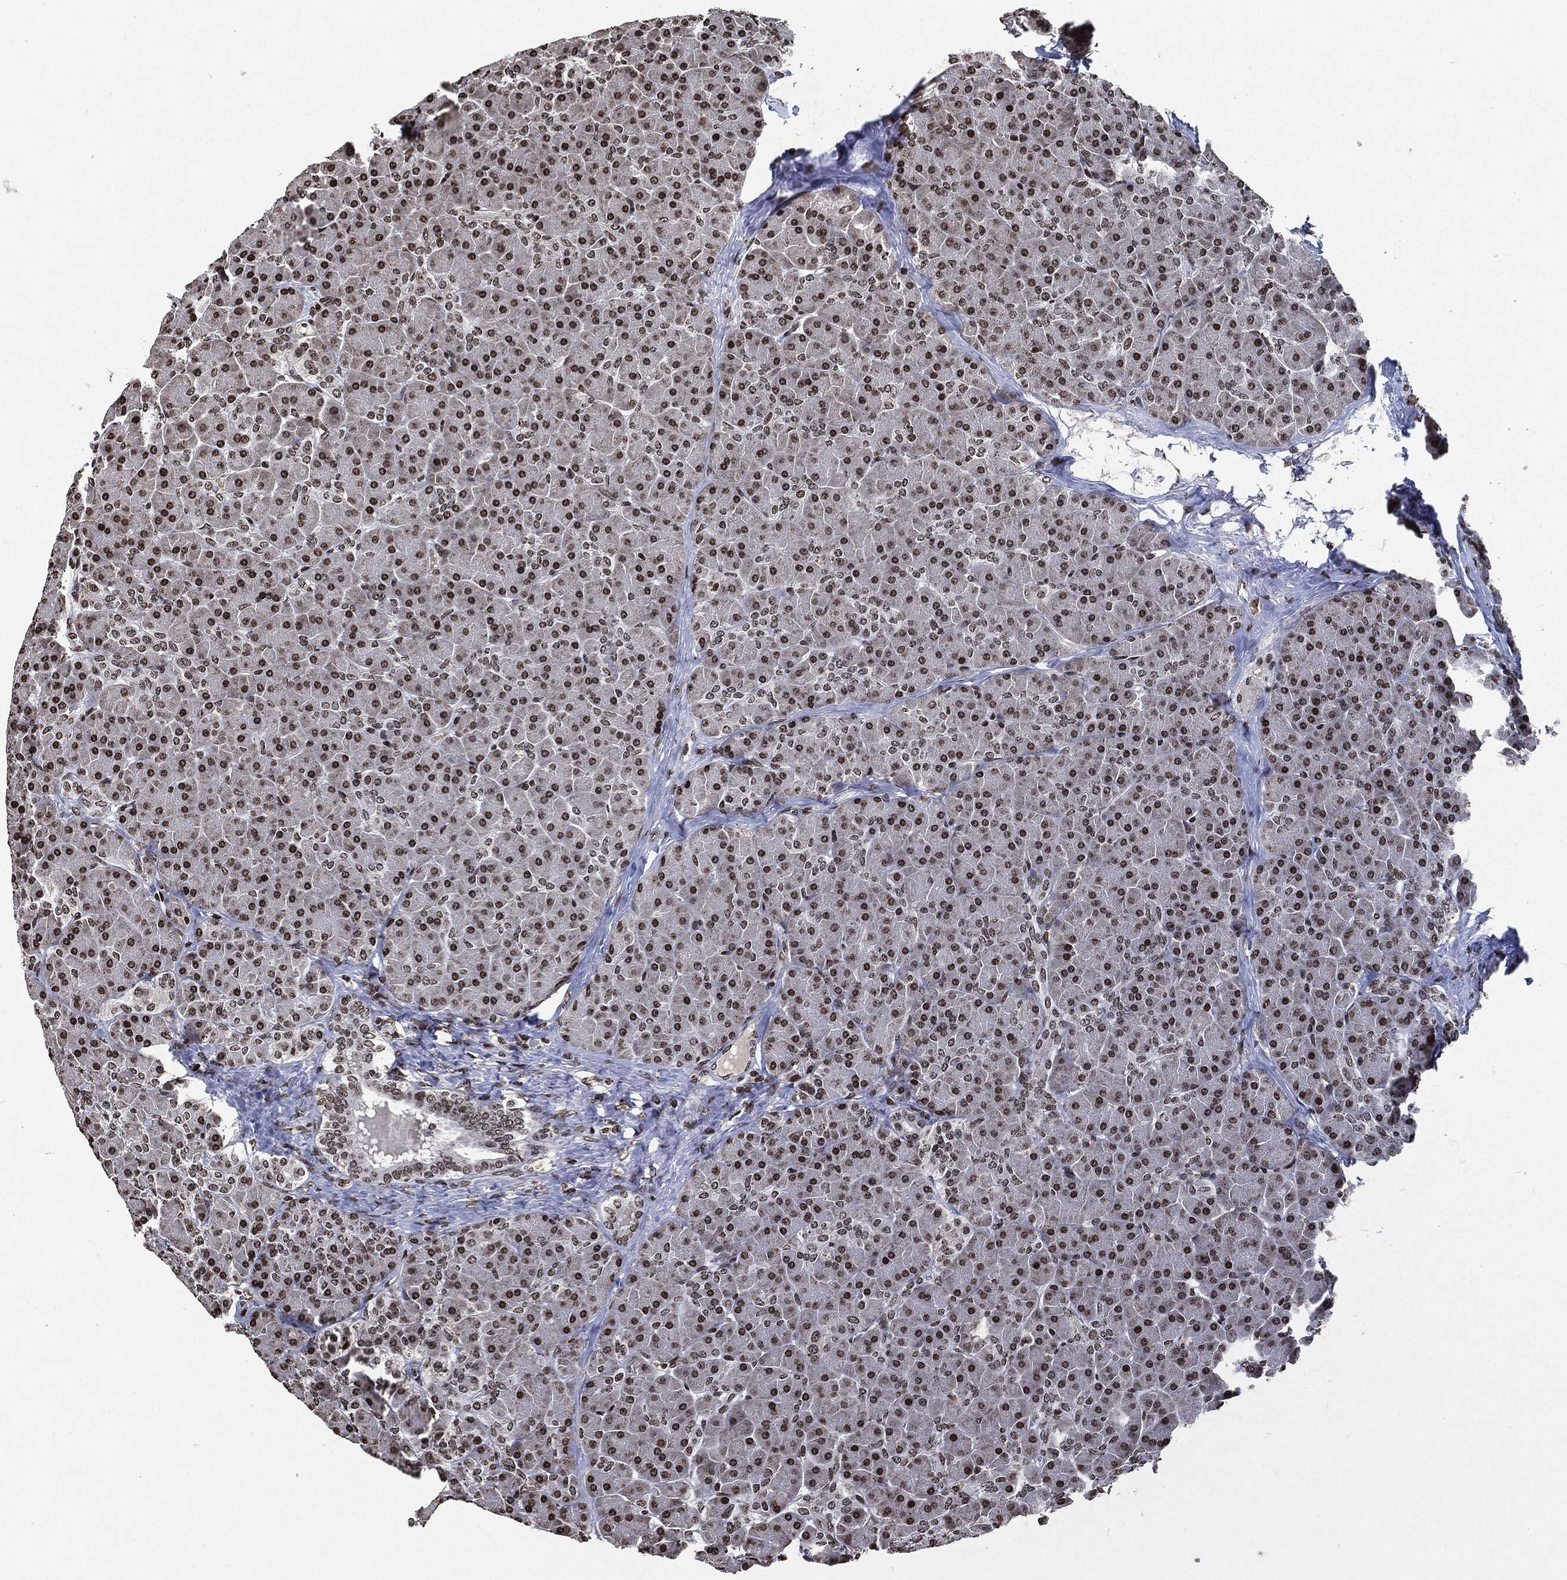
{"staining": {"intensity": "strong", "quantity": "25%-75%", "location": "nuclear"}, "tissue": "pancreas", "cell_type": "Exocrine glandular cells", "image_type": "normal", "snomed": [{"axis": "morphology", "description": "Normal tissue, NOS"}, {"axis": "topography", "description": "Pancreas"}], "caption": "This is an image of IHC staining of unremarkable pancreas, which shows strong staining in the nuclear of exocrine glandular cells.", "gene": "JUN", "patient": {"sex": "female", "age": 44}}